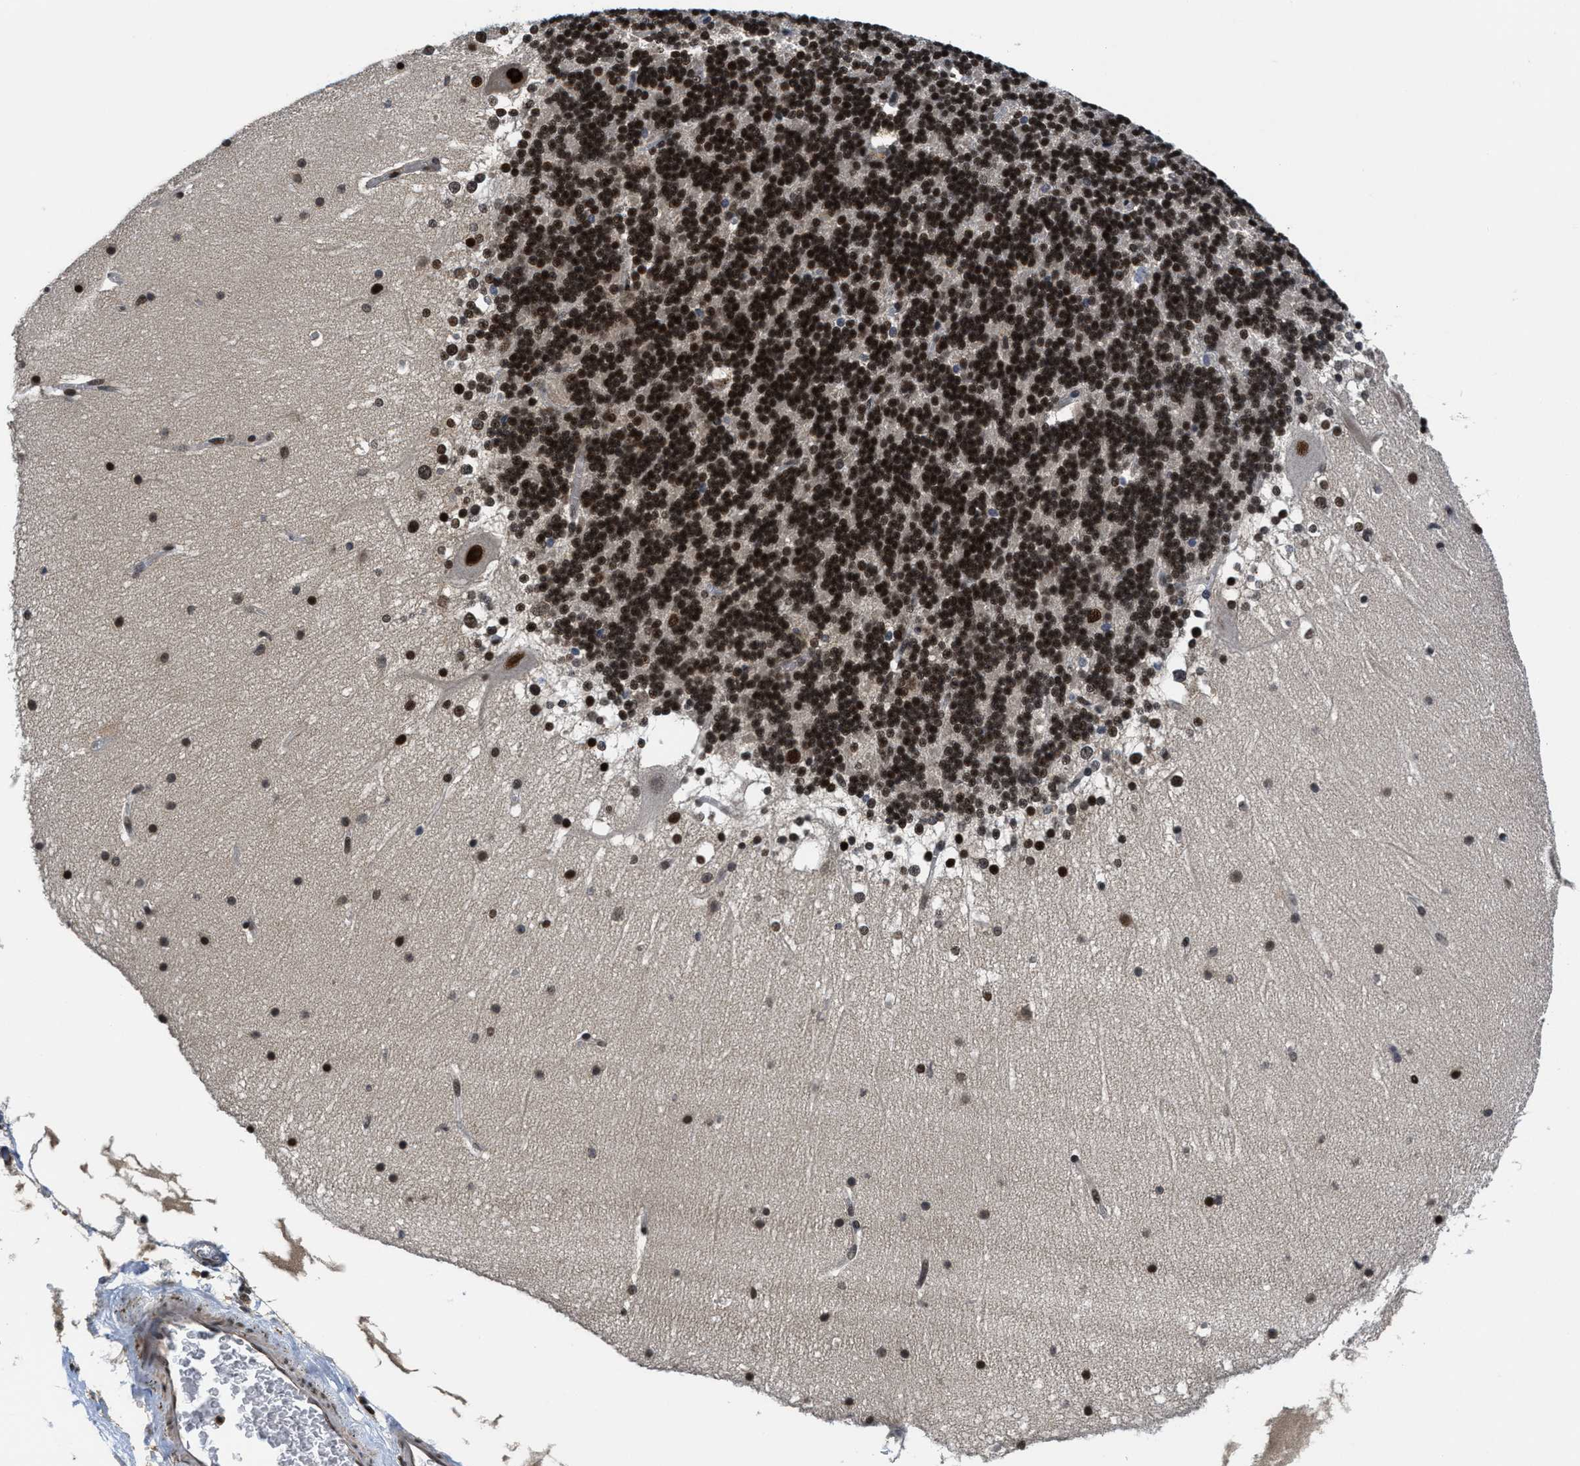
{"staining": {"intensity": "strong", "quantity": ">75%", "location": "nuclear"}, "tissue": "cerebellum", "cell_type": "Cells in granular layer", "image_type": "normal", "snomed": [{"axis": "morphology", "description": "Normal tissue, NOS"}, {"axis": "topography", "description": "Cerebellum"}], "caption": "This image displays immunohistochemistry staining of normal cerebellum, with high strong nuclear staining in approximately >75% of cells in granular layer.", "gene": "CUL4B", "patient": {"sex": "female", "age": 19}}